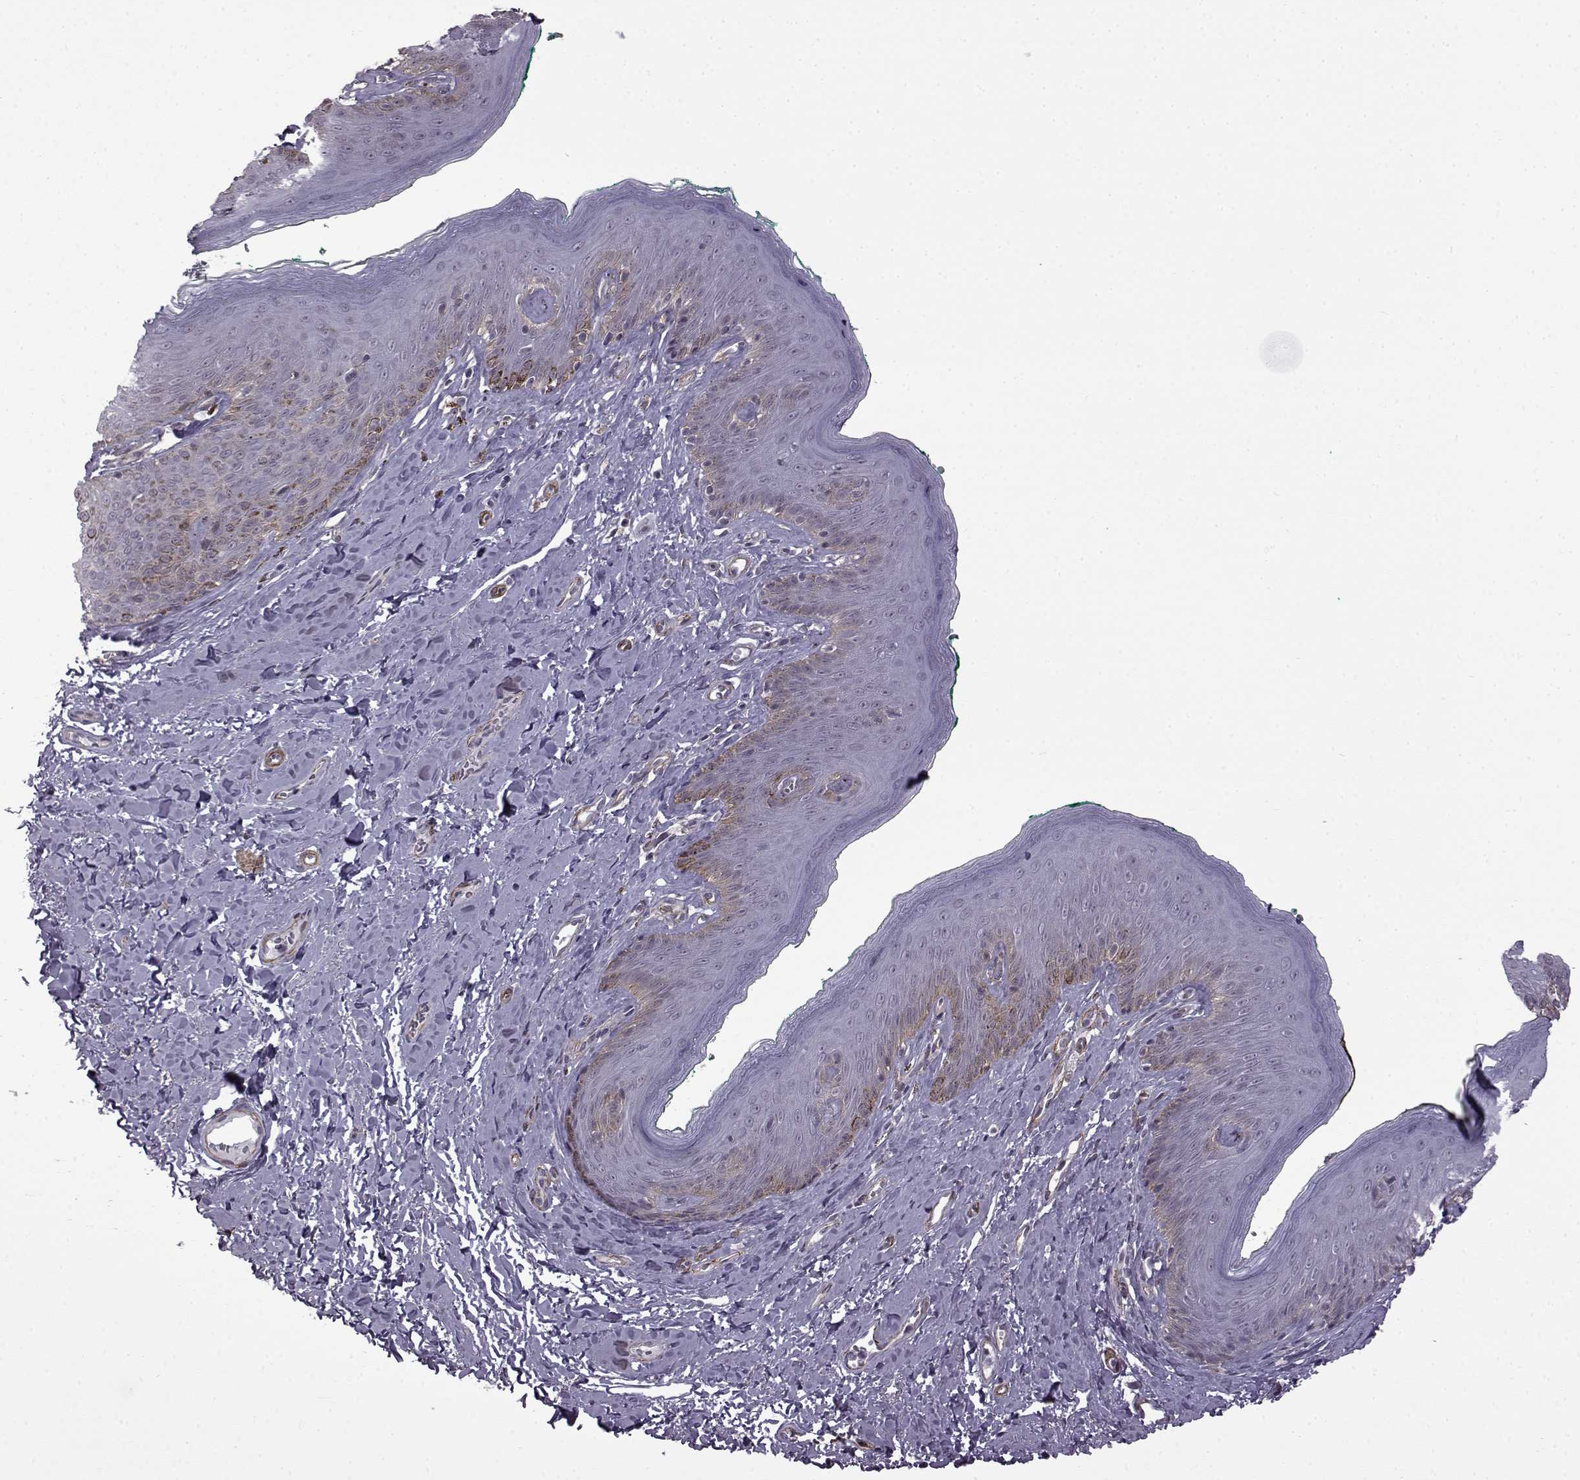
{"staining": {"intensity": "negative", "quantity": "none", "location": "none"}, "tissue": "skin", "cell_type": "Epidermal cells", "image_type": "normal", "snomed": [{"axis": "morphology", "description": "Normal tissue, NOS"}, {"axis": "topography", "description": "Vulva"}], "caption": "Epidermal cells are negative for brown protein staining in benign skin. The staining is performed using DAB brown chromogen with nuclei counter-stained in using hematoxylin.", "gene": "SYNPO2", "patient": {"sex": "female", "age": 66}}